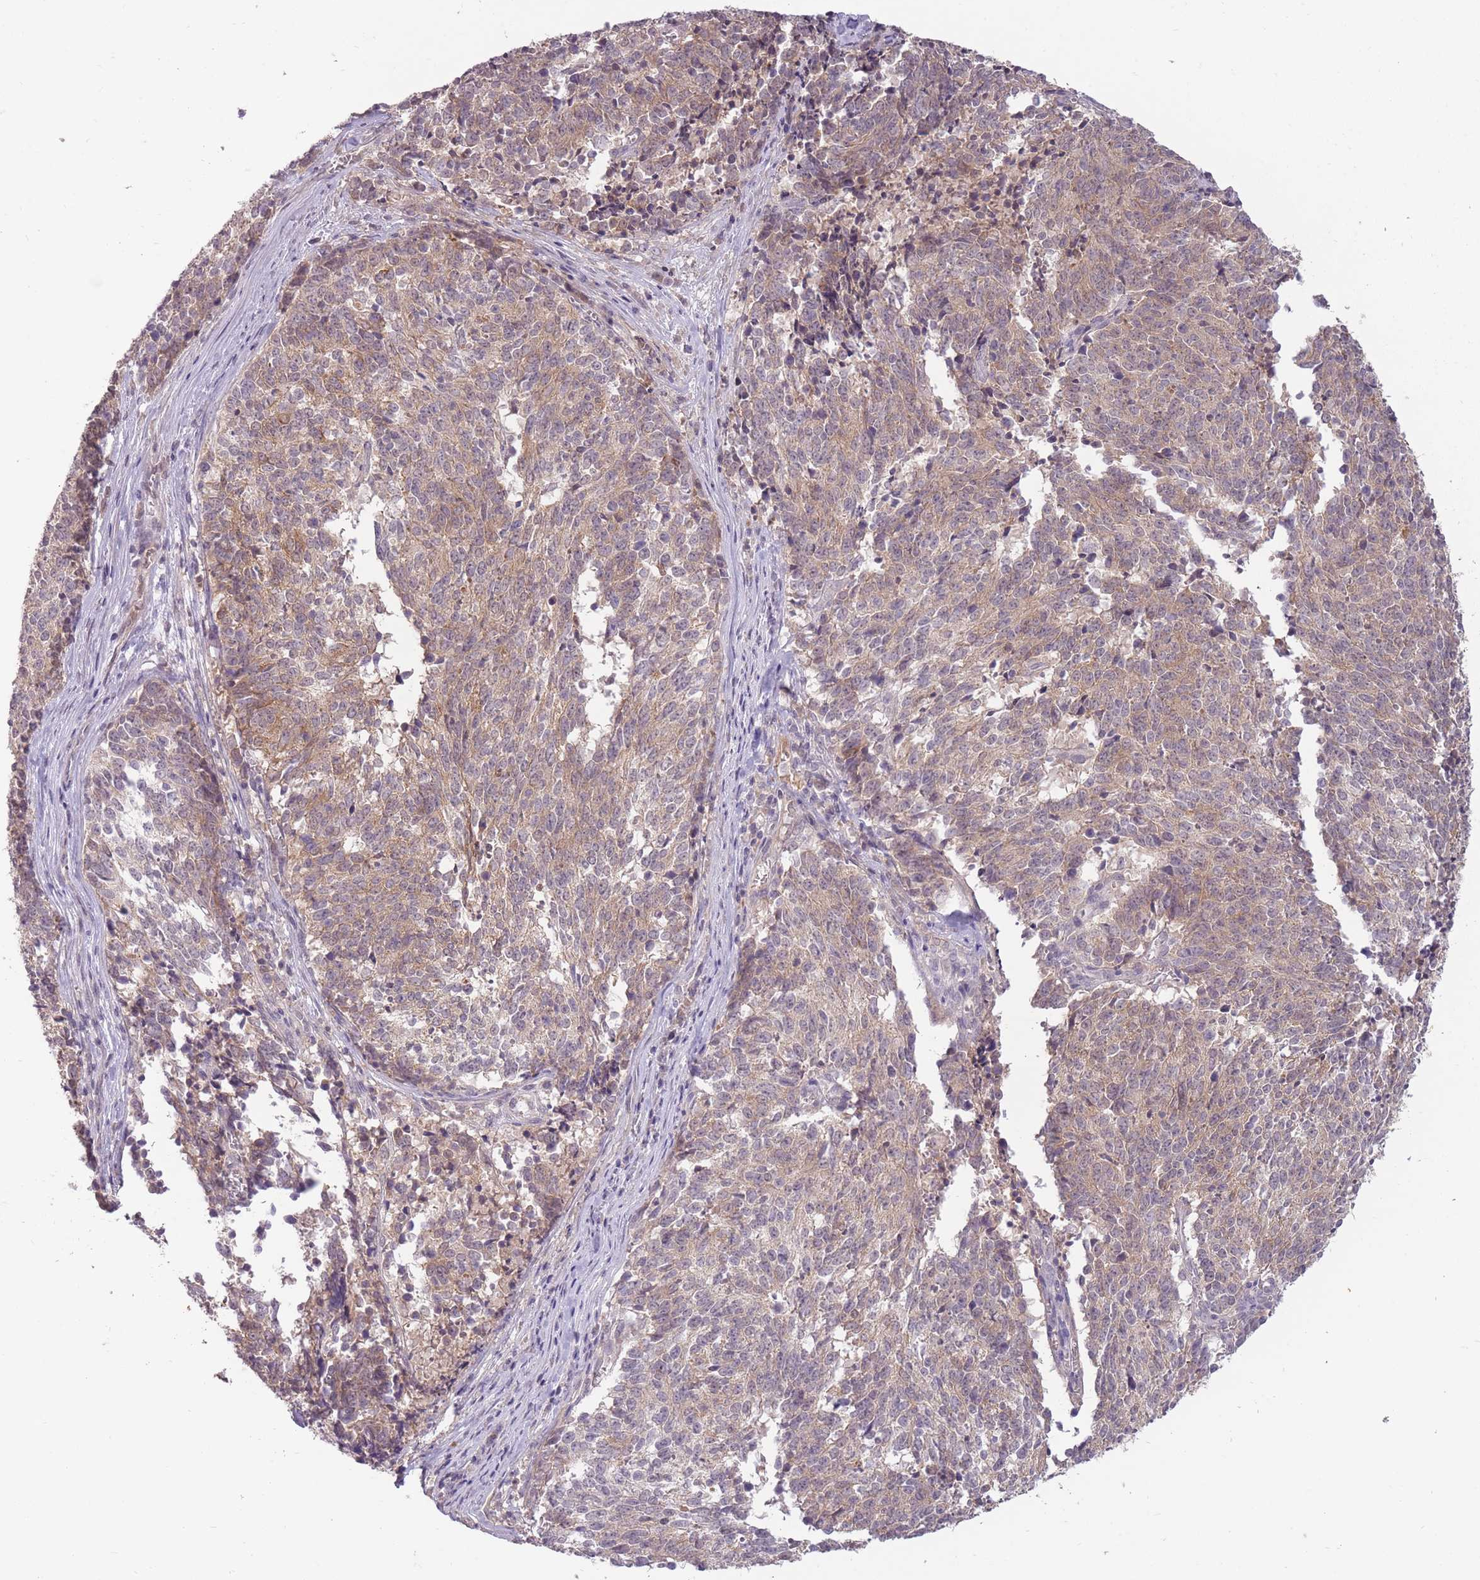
{"staining": {"intensity": "weak", "quantity": ">75%", "location": "cytoplasmic/membranous"}, "tissue": "cervical cancer", "cell_type": "Tumor cells", "image_type": "cancer", "snomed": [{"axis": "morphology", "description": "Squamous cell carcinoma, NOS"}, {"axis": "topography", "description": "Cervix"}], "caption": "There is low levels of weak cytoplasmic/membranous staining in tumor cells of squamous cell carcinoma (cervical), as demonstrated by immunohistochemical staining (brown color).", "gene": "LRATD2", "patient": {"sex": "female", "age": 29}}